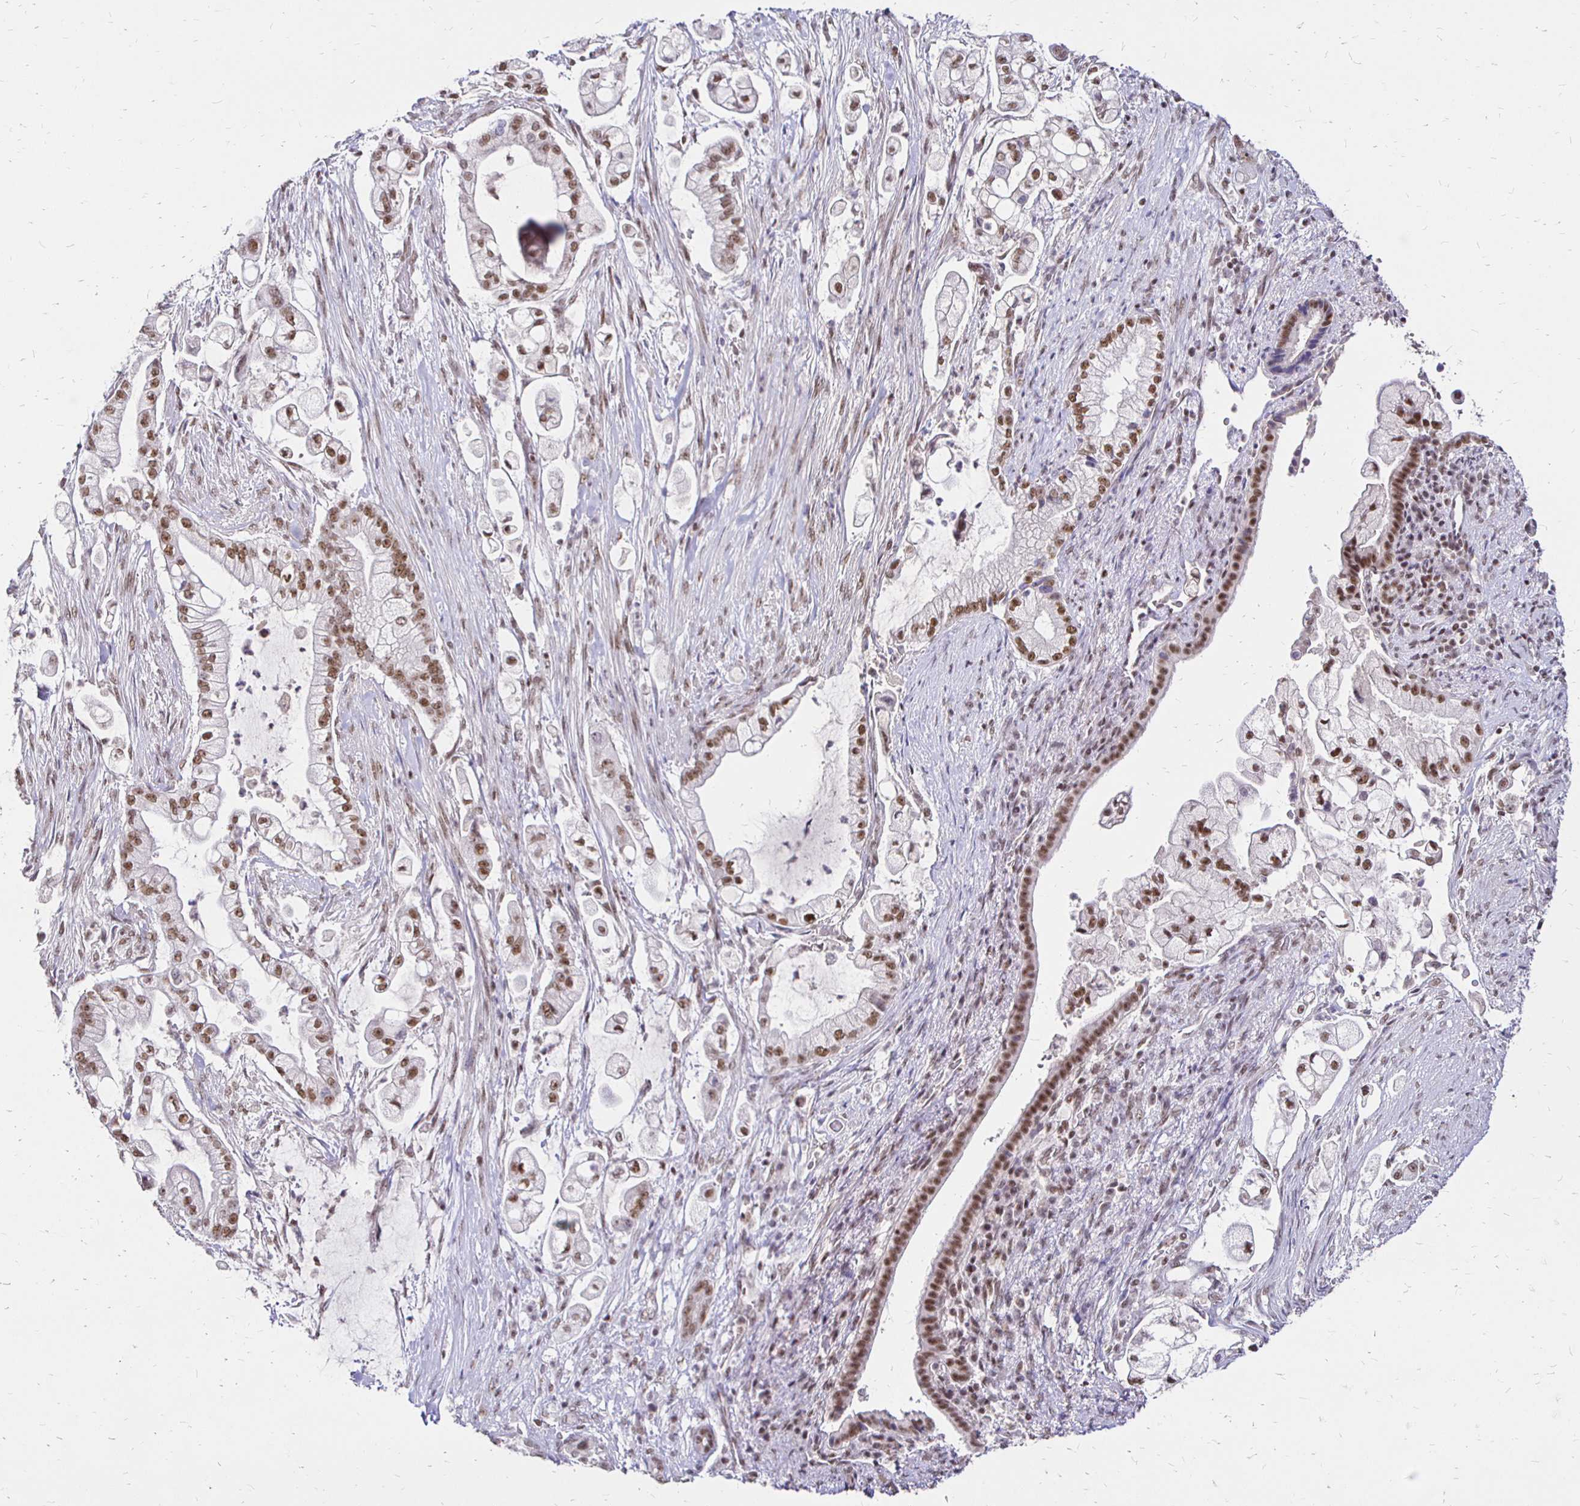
{"staining": {"intensity": "weak", "quantity": "25%-75%", "location": "nuclear"}, "tissue": "pancreatic cancer", "cell_type": "Tumor cells", "image_type": "cancer", "snomed": [{"axis": "morphology", "description": "Adenocarcinoma, NOS"}, {"axis": "topography", "description": "Pancreas"}], "caption": "High-power microscopy captured an IHC micrograph of pancreatic adenocarcinoma, revealing weak nuclear expression in approximately 25%-75% of tumor cells.", "gene": "SIN3A", "patient": {"sex": "female", "age": 69}}